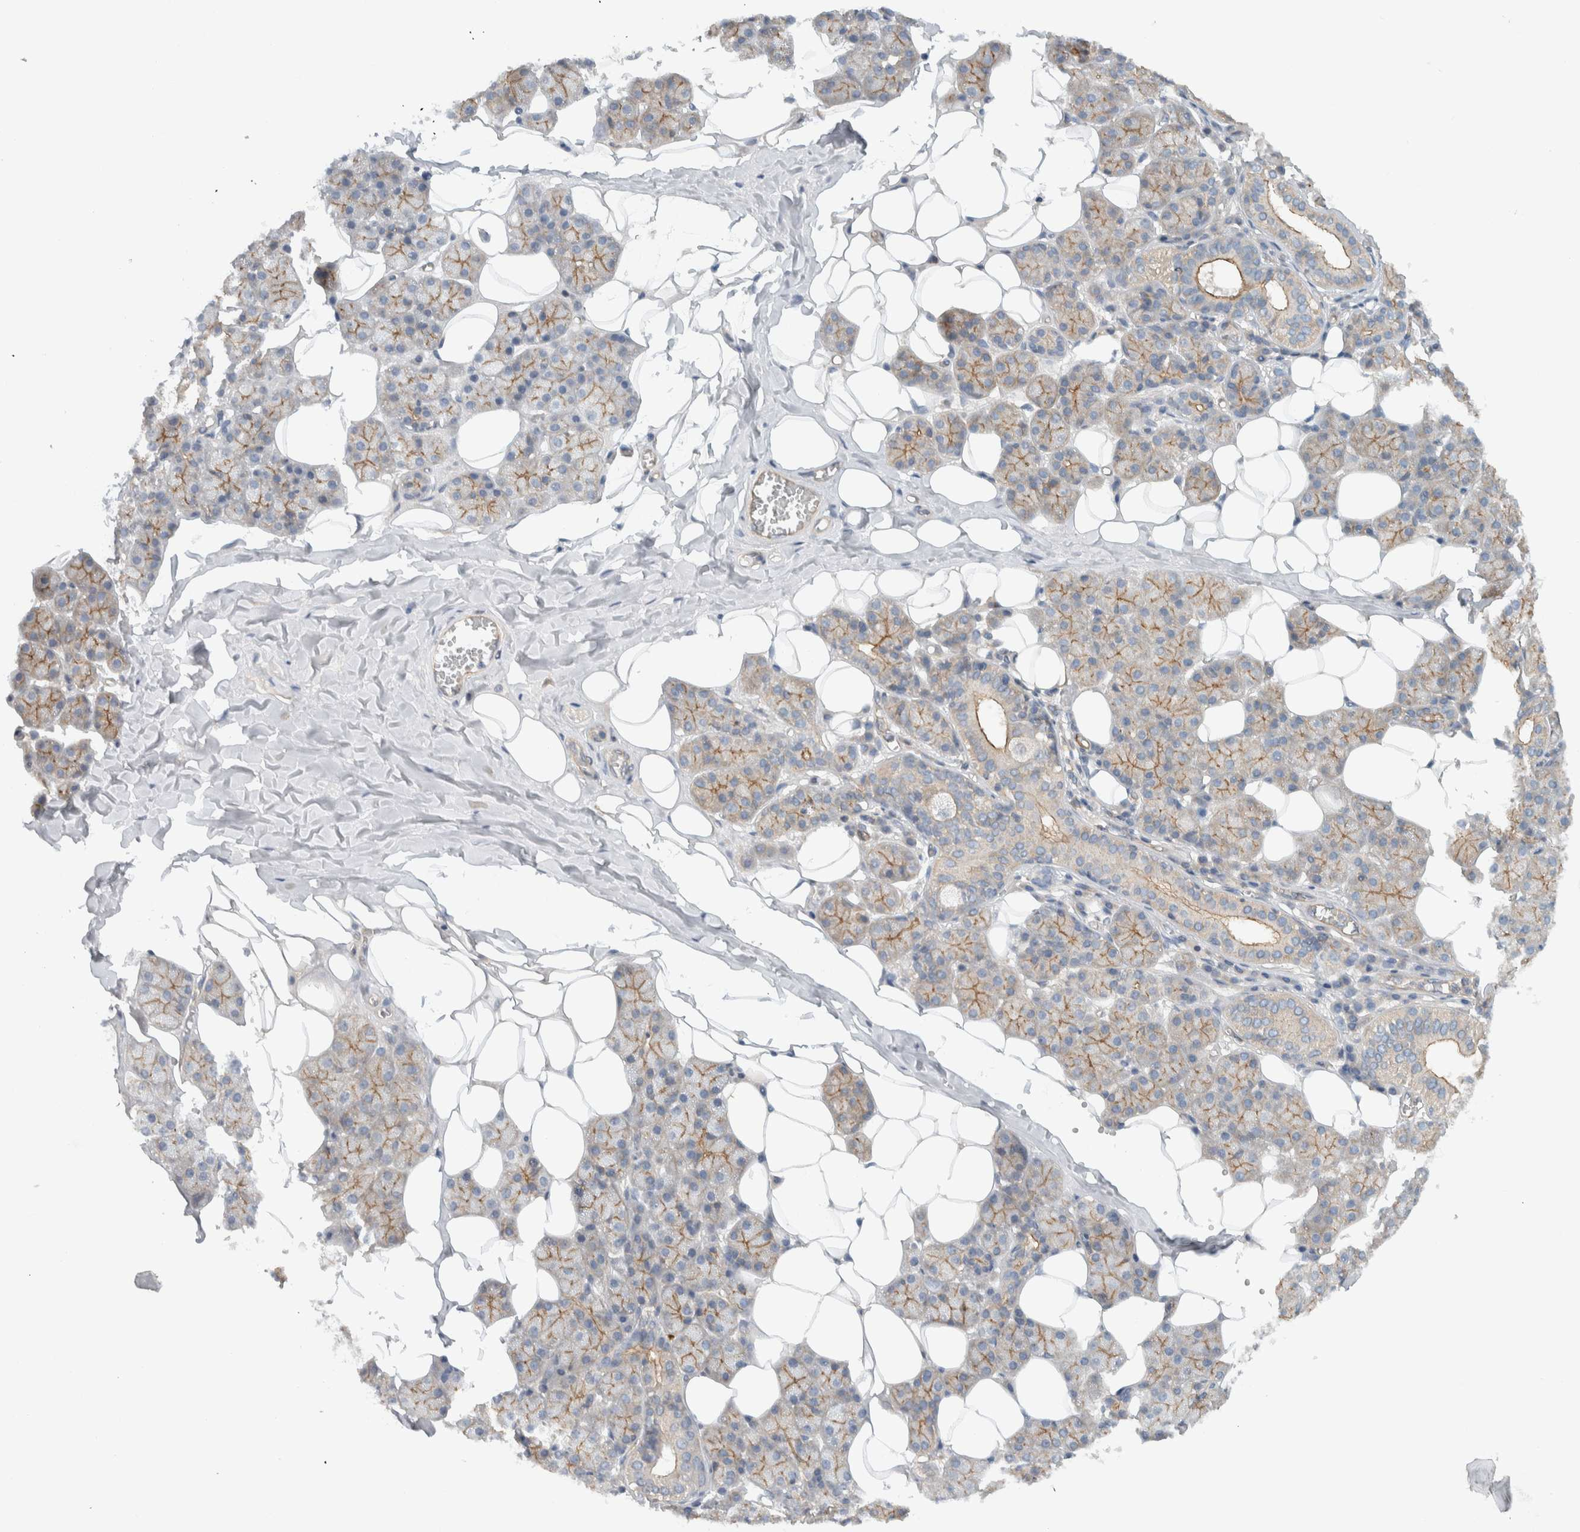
{"staining": {"intensity": "moderate", "quantity": "25%-75%", "location": "cytoplasmic/membranous"}, "tissue": "salivary gland", "cell_type": "Glandular cells", "image_type": "normal", "snomed": [{"axis": "morphology", "description": "Normal tissue, NOS"}, {"axis": "topography", "description": "Salivary gland"}], "caption": "Protein staining shows moderate cytoplasmic/membranous staining in about 25%-75% of glandular cells in unremarkable salivary gland. (Brightfield microscopy of DAB IHC at high magnification).", "gene": "MPRIP", "patient": {"sex": "female", "age": 33}}